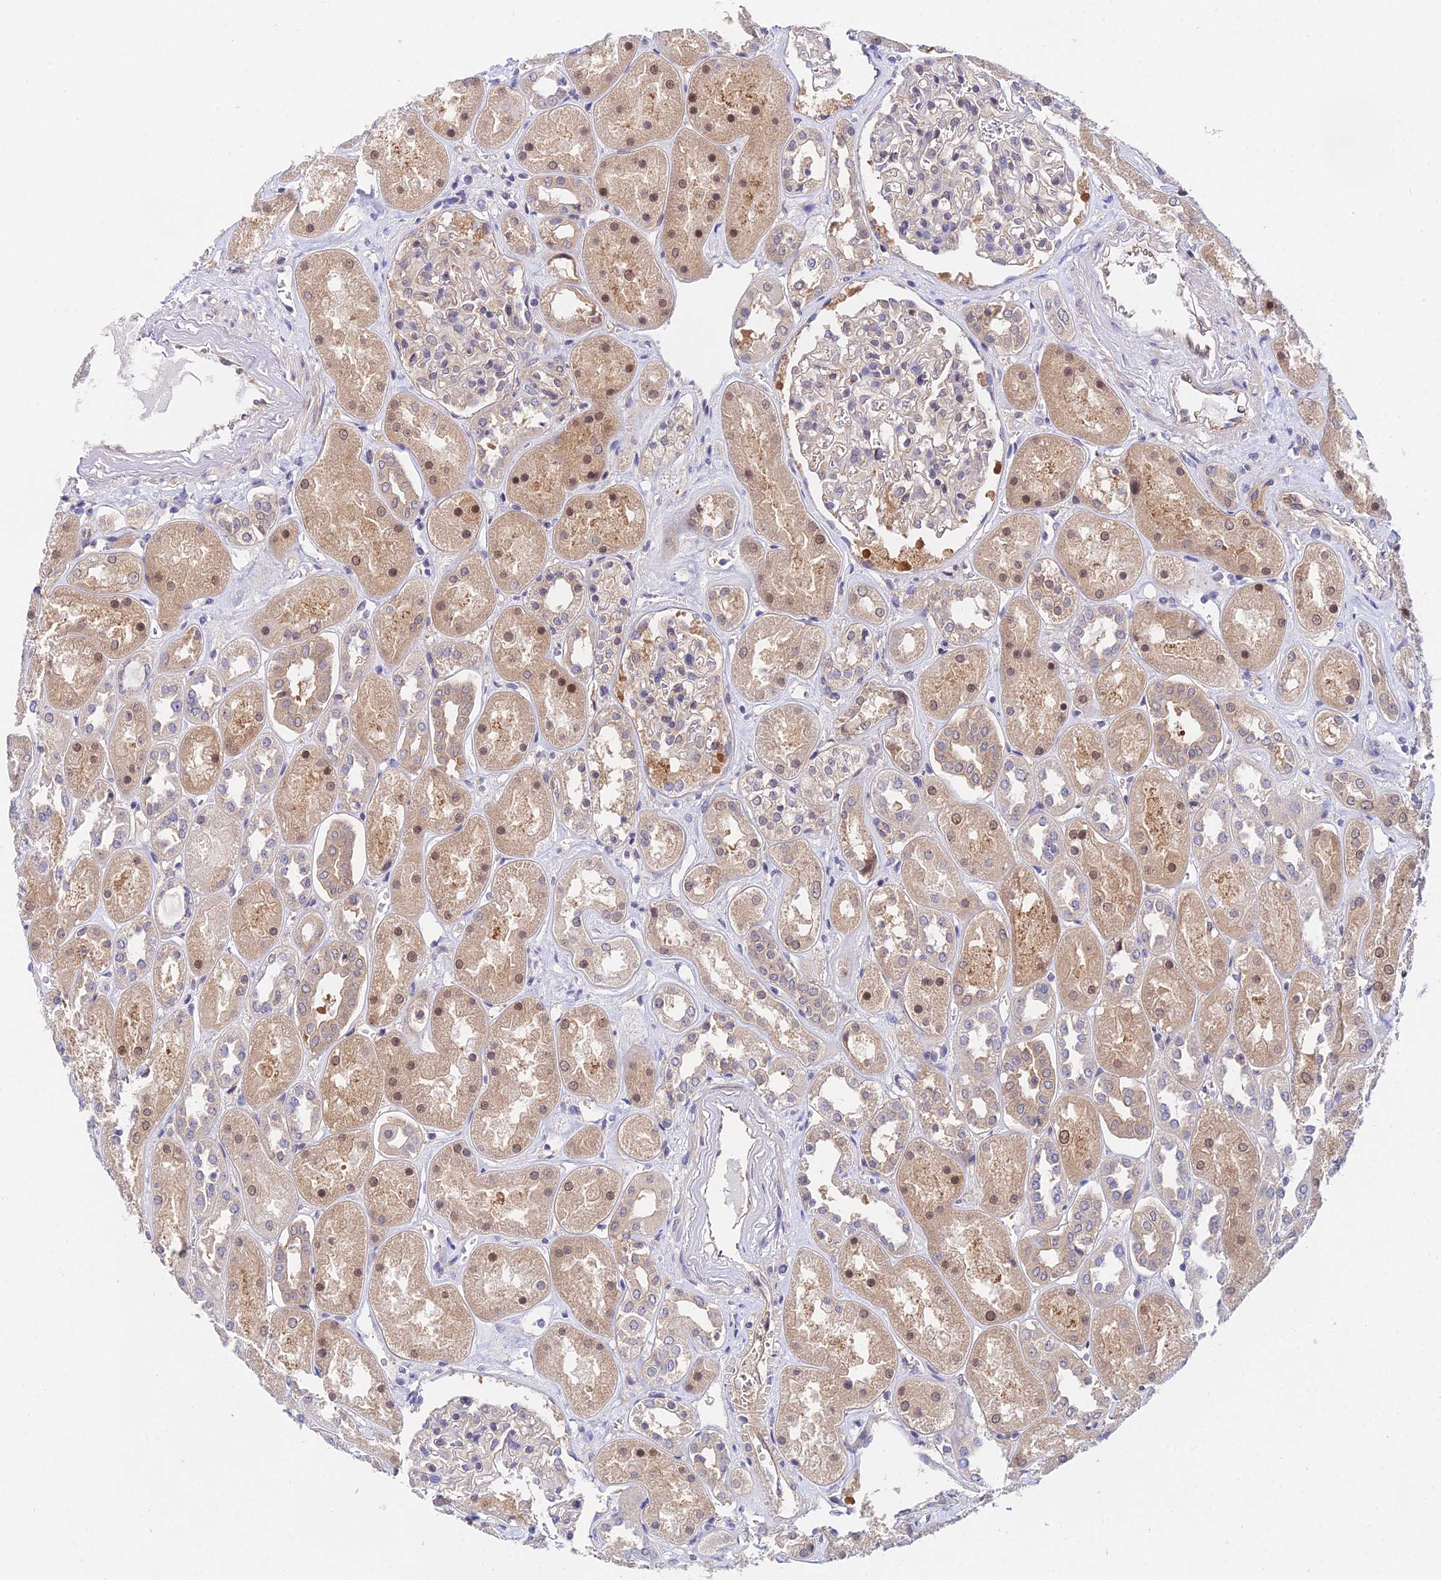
{"staining": {"intensity": "weak", "quantity": "25%-75%", "location": "cytoplasmic/membranous,nuclear"}, "tissue": "kidney", "cell_type": "Cells in glomeruli", "image_type": "normal", "snomed": [{"axis": "morphology", "description": "Normal tissue, NOS"}, {"axis": "topography", "description": "Kidney"}], "caption": "Weak cytoplasmic/membranous,nuclear expression is appreciated in approximately 25%-75% of cells in glomeruli in benign kidney. The staining is performed using DAB brown chromogen to label protein expression. The nuclei are counter-stained blue using hematoxylin.", "gene": "PPP2R2A", "patient": {"sex": "male", "age": 70}}